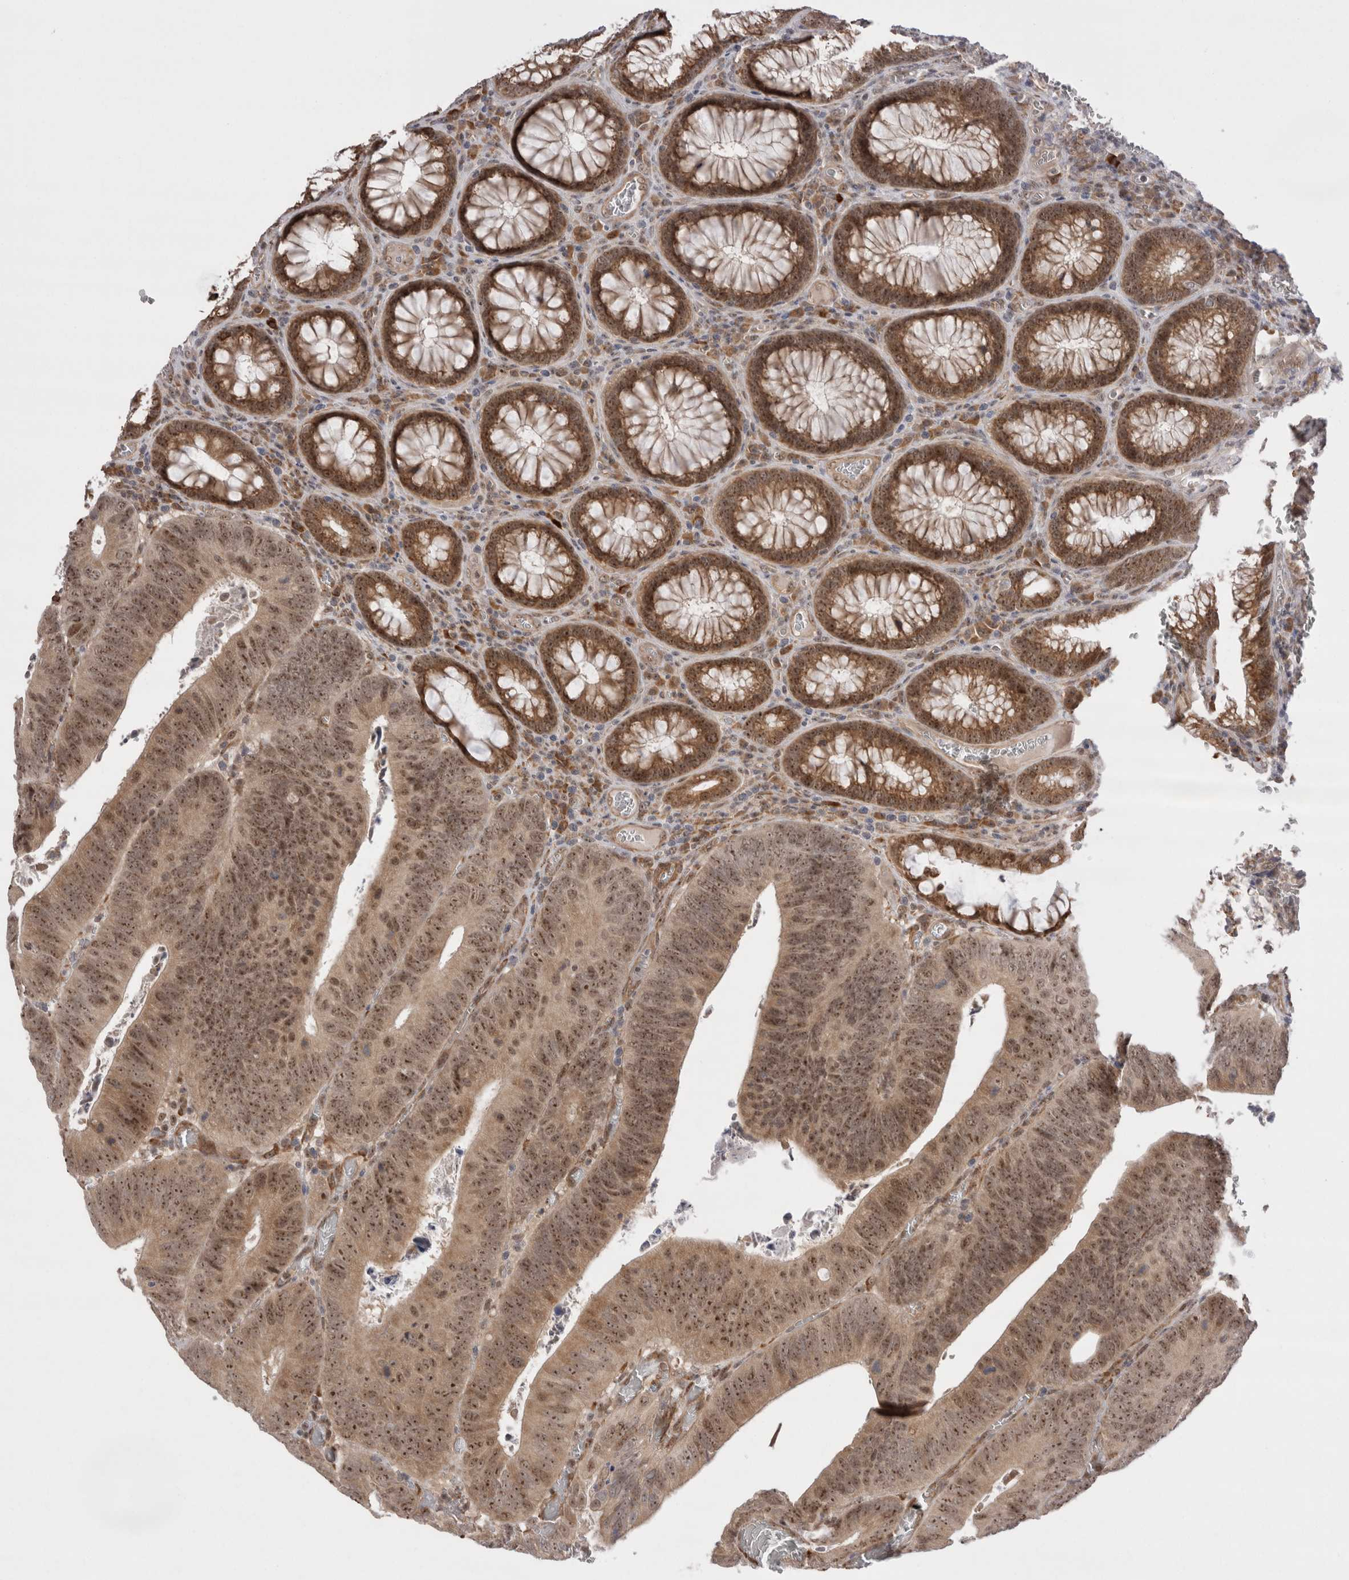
{"staining": {"intensity": "moderate", "quantity": ">75%", "location": "cytoplasmic/membranous,nuclear"}, "tissue": "colorectal cancer", "cell_type": "Tumor cells", "image_type": "cancer", "snomed": [{"axis": "morphology", "description": "Inflammation, NOS"}, {"axis": "morphology", "description": "Adenocarcinoma, NOS"}, {"axis": "topography", "description": "Colon"}], "caption": "Immunohistochemistry (IHC) (DAB) staining of human colorectal cancer (adenocarcinoma) displays moderate cytoplasmic/membranous and nuclear protein positivity in approximately >75% of tumor cells.", "gene": "EXOSC4", "patient": {"sex": "male", "age": 72}}